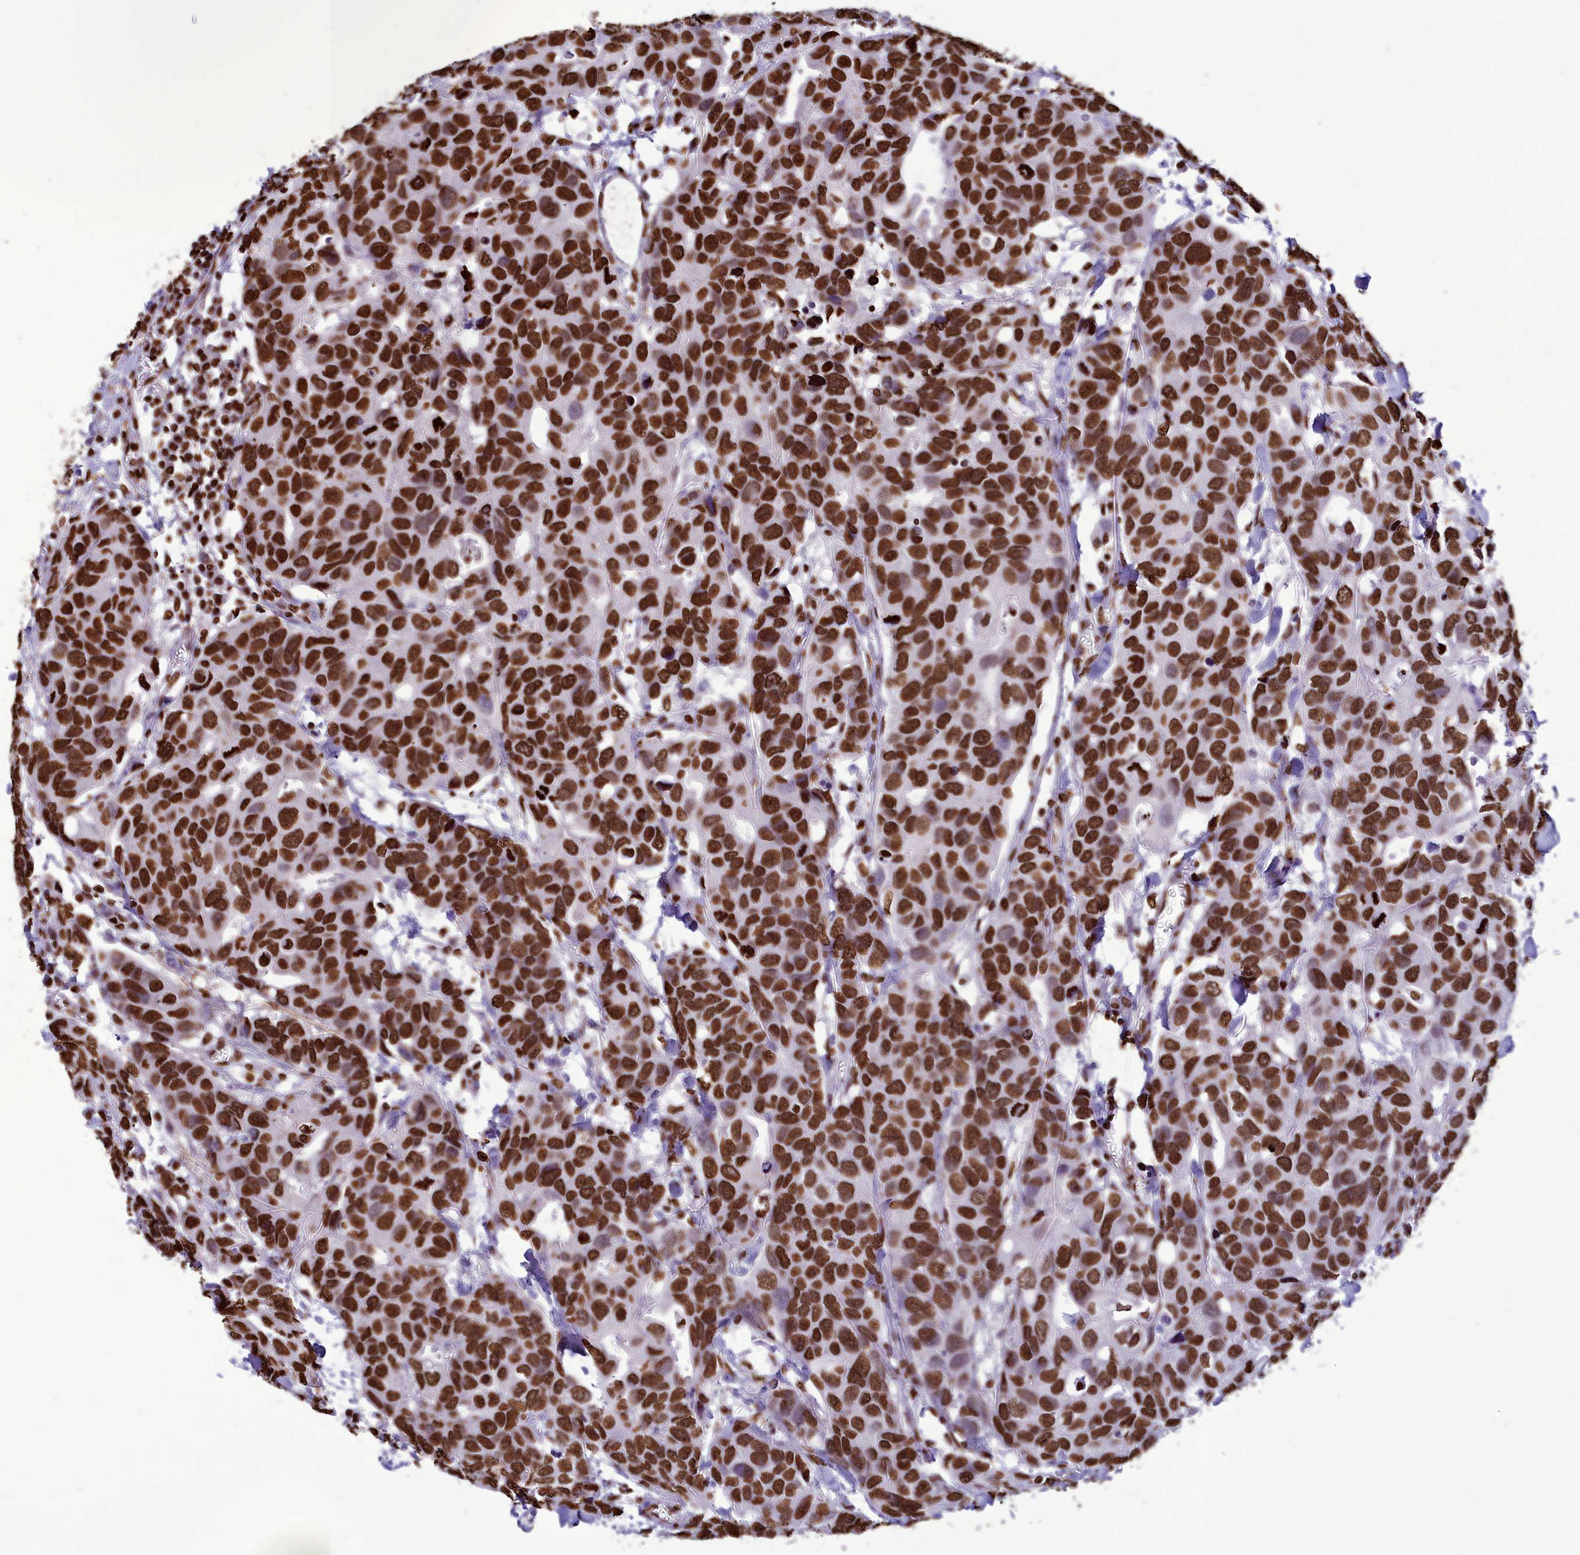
{"staining": {"intensity": "strong", "quantity": ">75%", "location": "nuclear"}, "tissue": "breast cancer", "cell_type": "Tumor cells", "image_type": "cancer", "snomed": [{"axis": "morphology", "description": "Duct carcinoma"}, {"axis": "topography", "description": "Breast"}], "caption": "High-power microscopy captured an IHC image of breast cancer (intraductal carcinoma), revealing strong nuclear staining in approximately >75% of tumor cells.", "gene": "AKAP17A", "patient": {"sex": "female", "age": 83}}